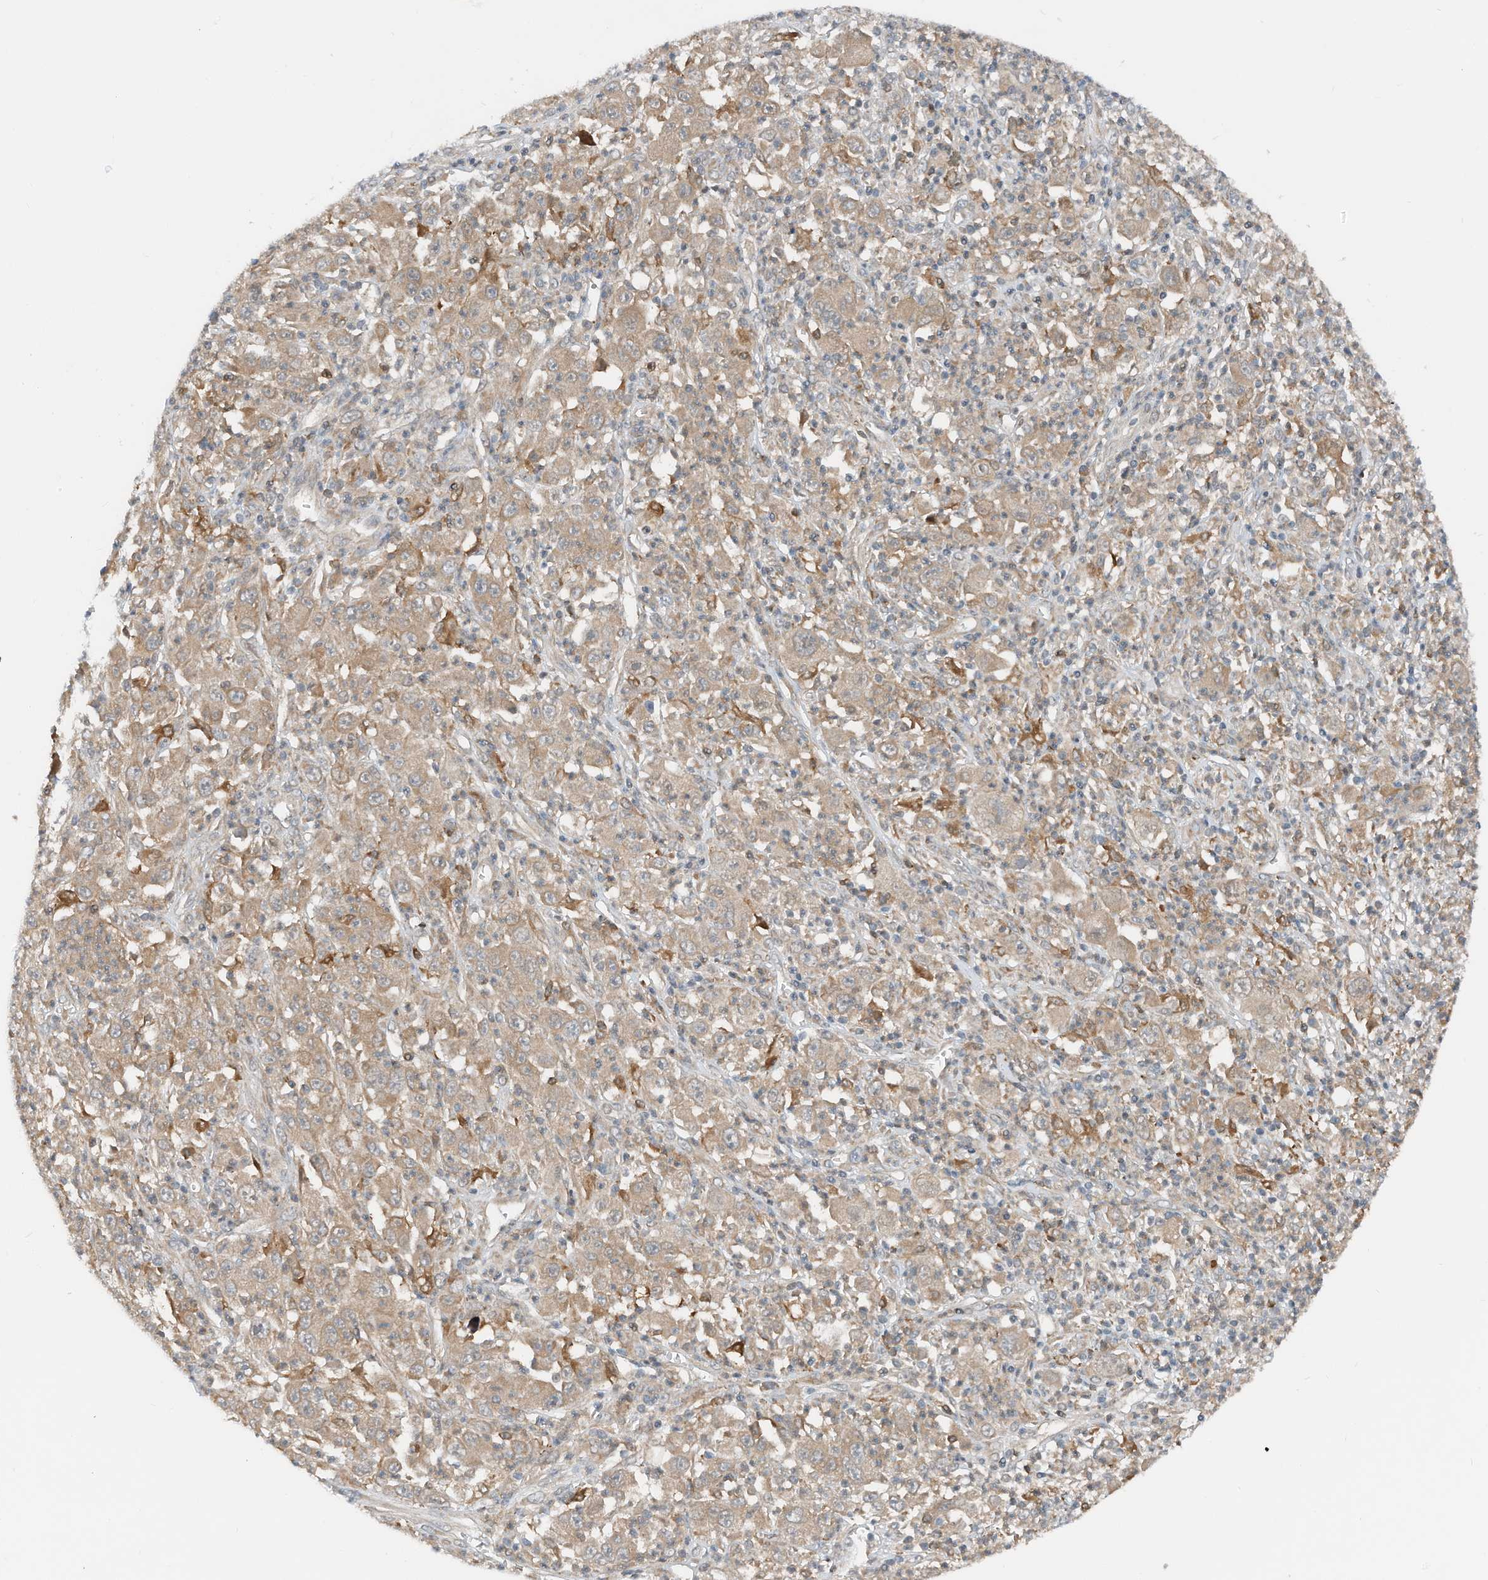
{"staining": {"intensity": "moderate", "quantity": ">75%", "location": "cytoplasmic/membranous"}, "tissue": "melanoma", "cell_type": "Tumor cells", "image_type": "cancer", "snomed": [{"axis": "morphology", "description": "Malignant melanoma, Metastatic site"}, {"axis": "topography", "description": "Skin"}], "caption": "Malignant melanoma (metastatic site) stained with immunohistochemistry demonstrates moderate cytoplasmic/membranous positivity in about >75% of tumor cells. (IHC, brightfield microscopy, high magnification).", "gene": "RMND1", "patient": {"sex": "female", "age": 56}}